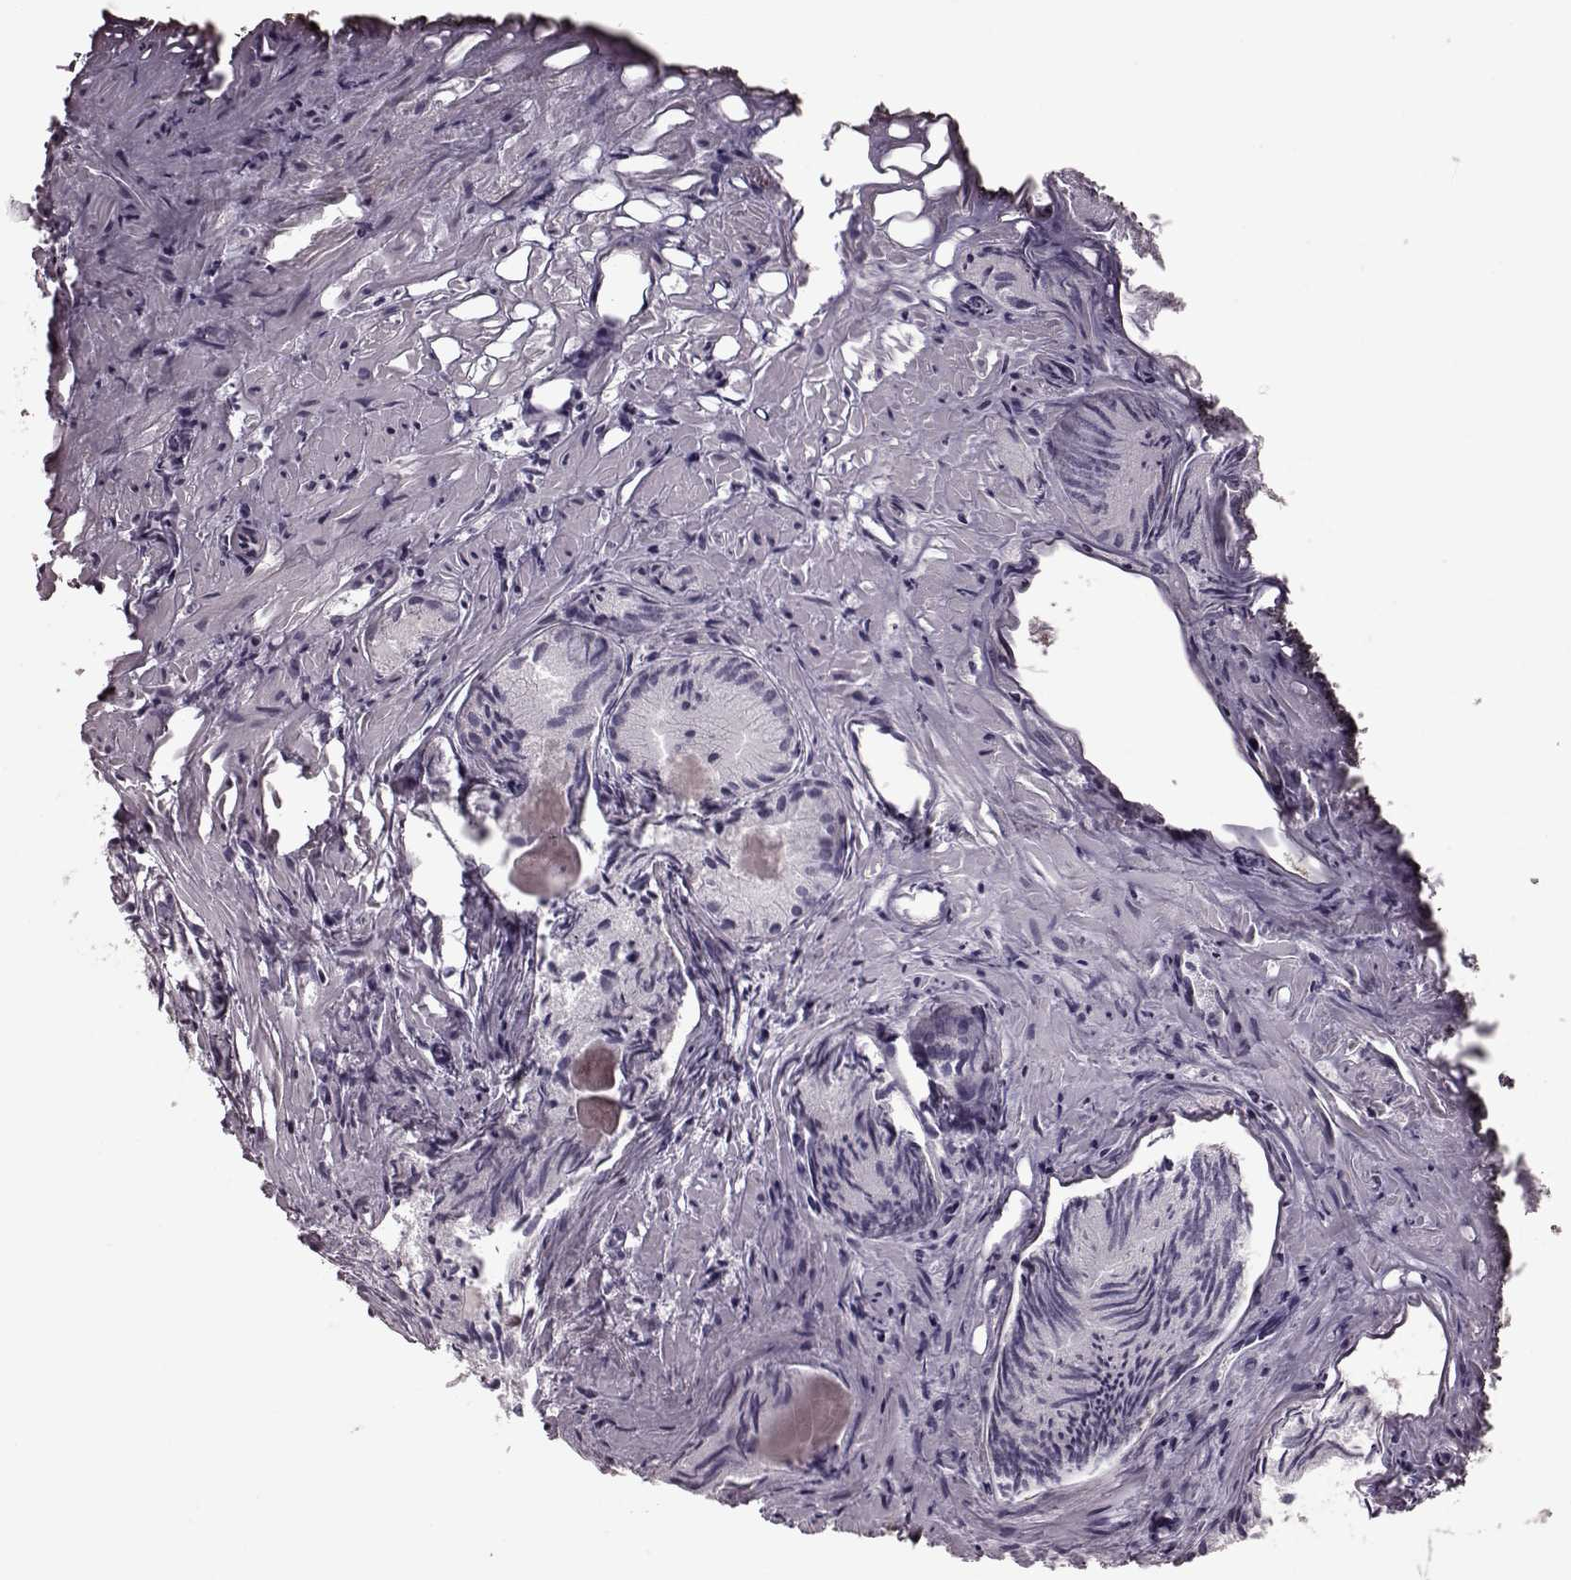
{"staining": {"intensity": "negative", "quantity": "none", "location": "none"}, "tissue": "prostate cancer", "cell_type": "Tumor cells", "image_type": "cancer", "snomed": [{"axis": "morphology", "description": "Adenocarcinoma, High grade"}, {"axis": "topography", "description": "Prostate"}], "caption": "An image of prostate cancer (adenocarcinoma (high-grade)) stained for a protein demonstrates no brown staining in tumor cells.", "gene": "CRYBA2", "patient": {"sex": "male", "age": 81}}